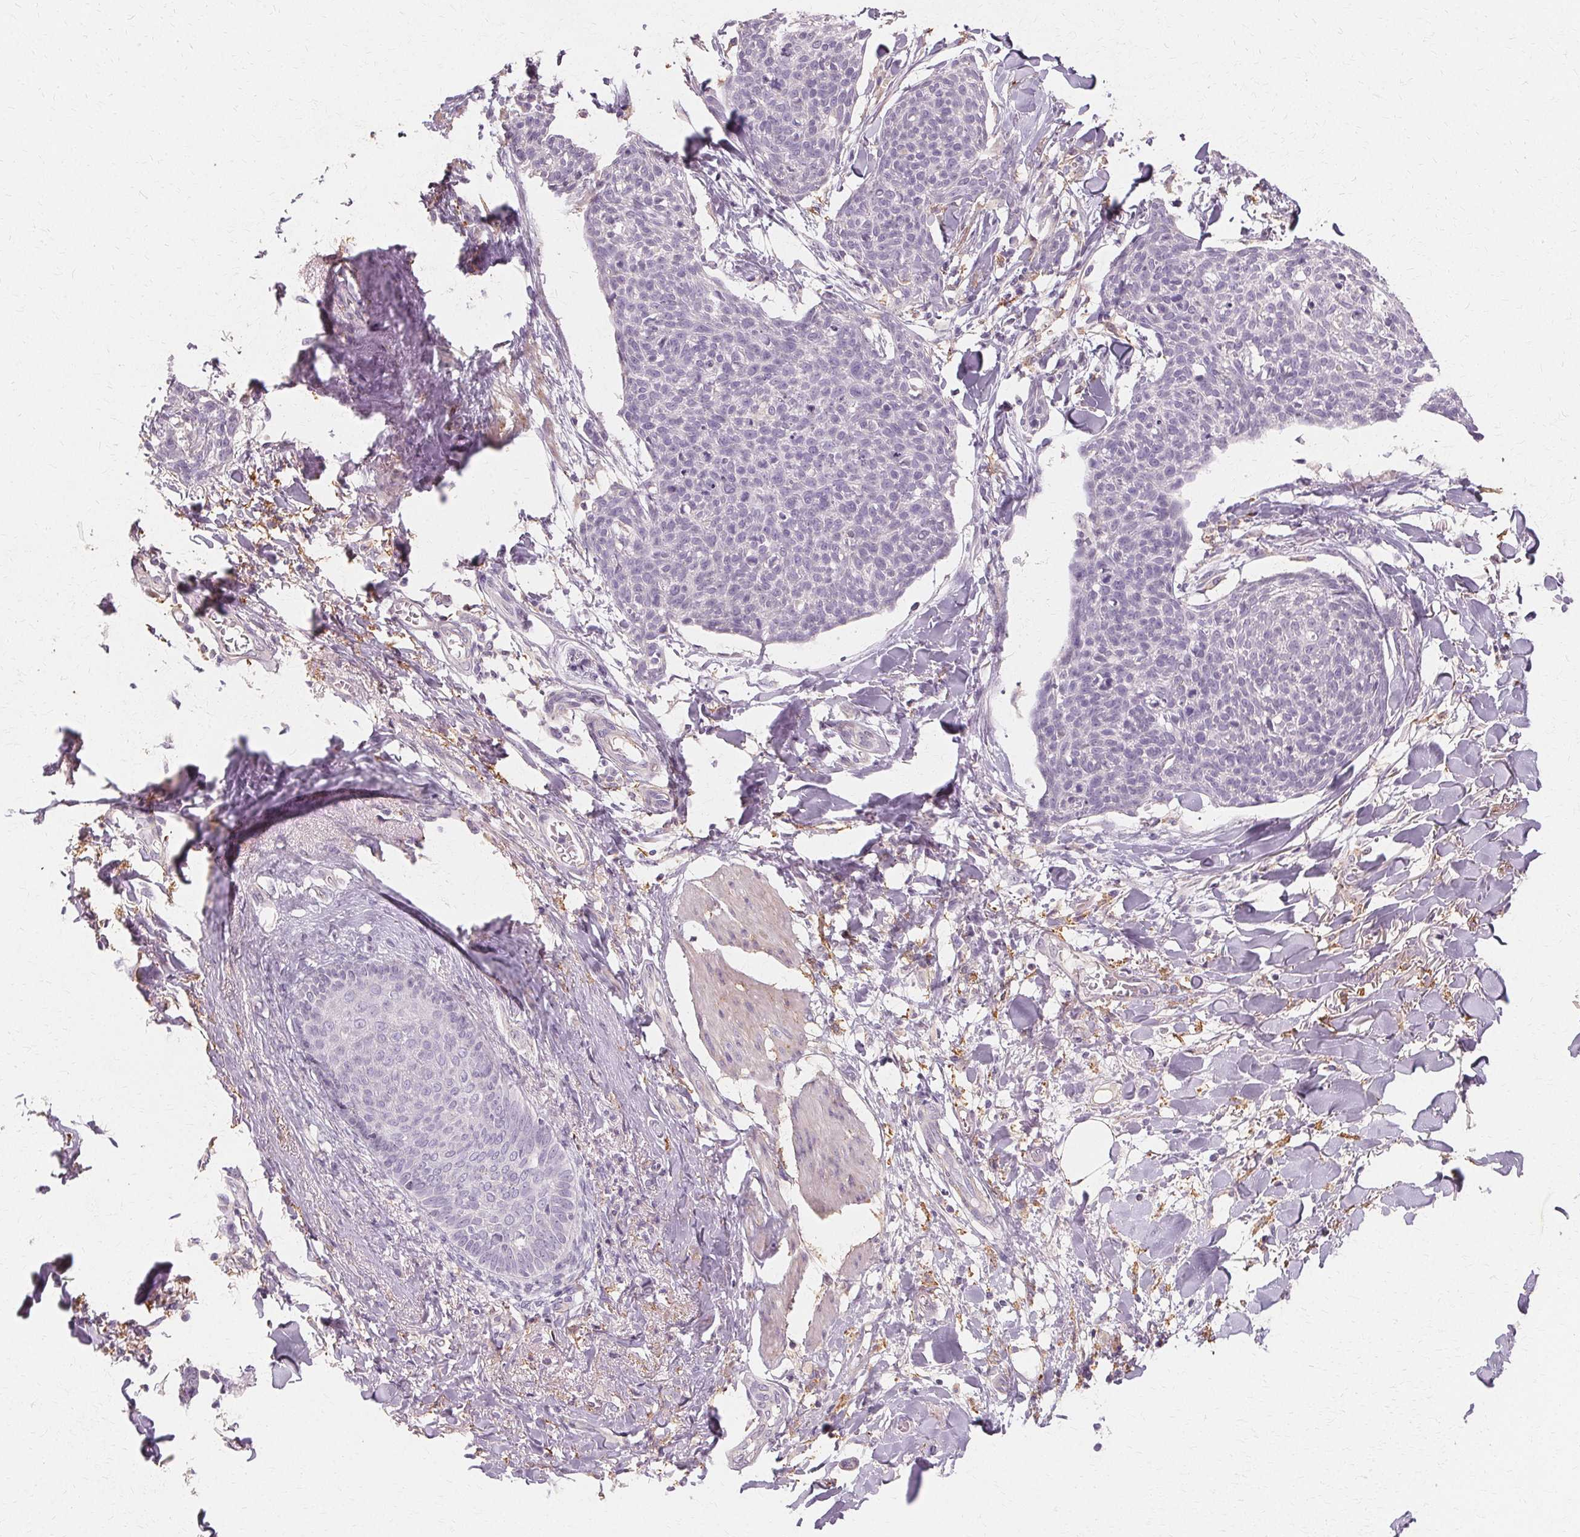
{"staining": {"intensity": "negative", "quantity": "none", "location": "none"}, "tissue": "skin cancer", "cell_type": "Tumor cells", "image_type": "cancer", "snomed": [{"axis": "morphology", "description": "Squamous cell carcinoma, NOS"}, {"axis": "topography", "description": "Skin"}, {"axis": "topography", "description": "Vulva"}], "caption": "Immunohistochemistry micrograph of neoplastic tissue: human skin squamous cell carcinoma stained with DAB exhibits no significant protein positivity in tumor cells.", "gene": "IFNGR1", "patient": {"sex": "female", "age": 75}}